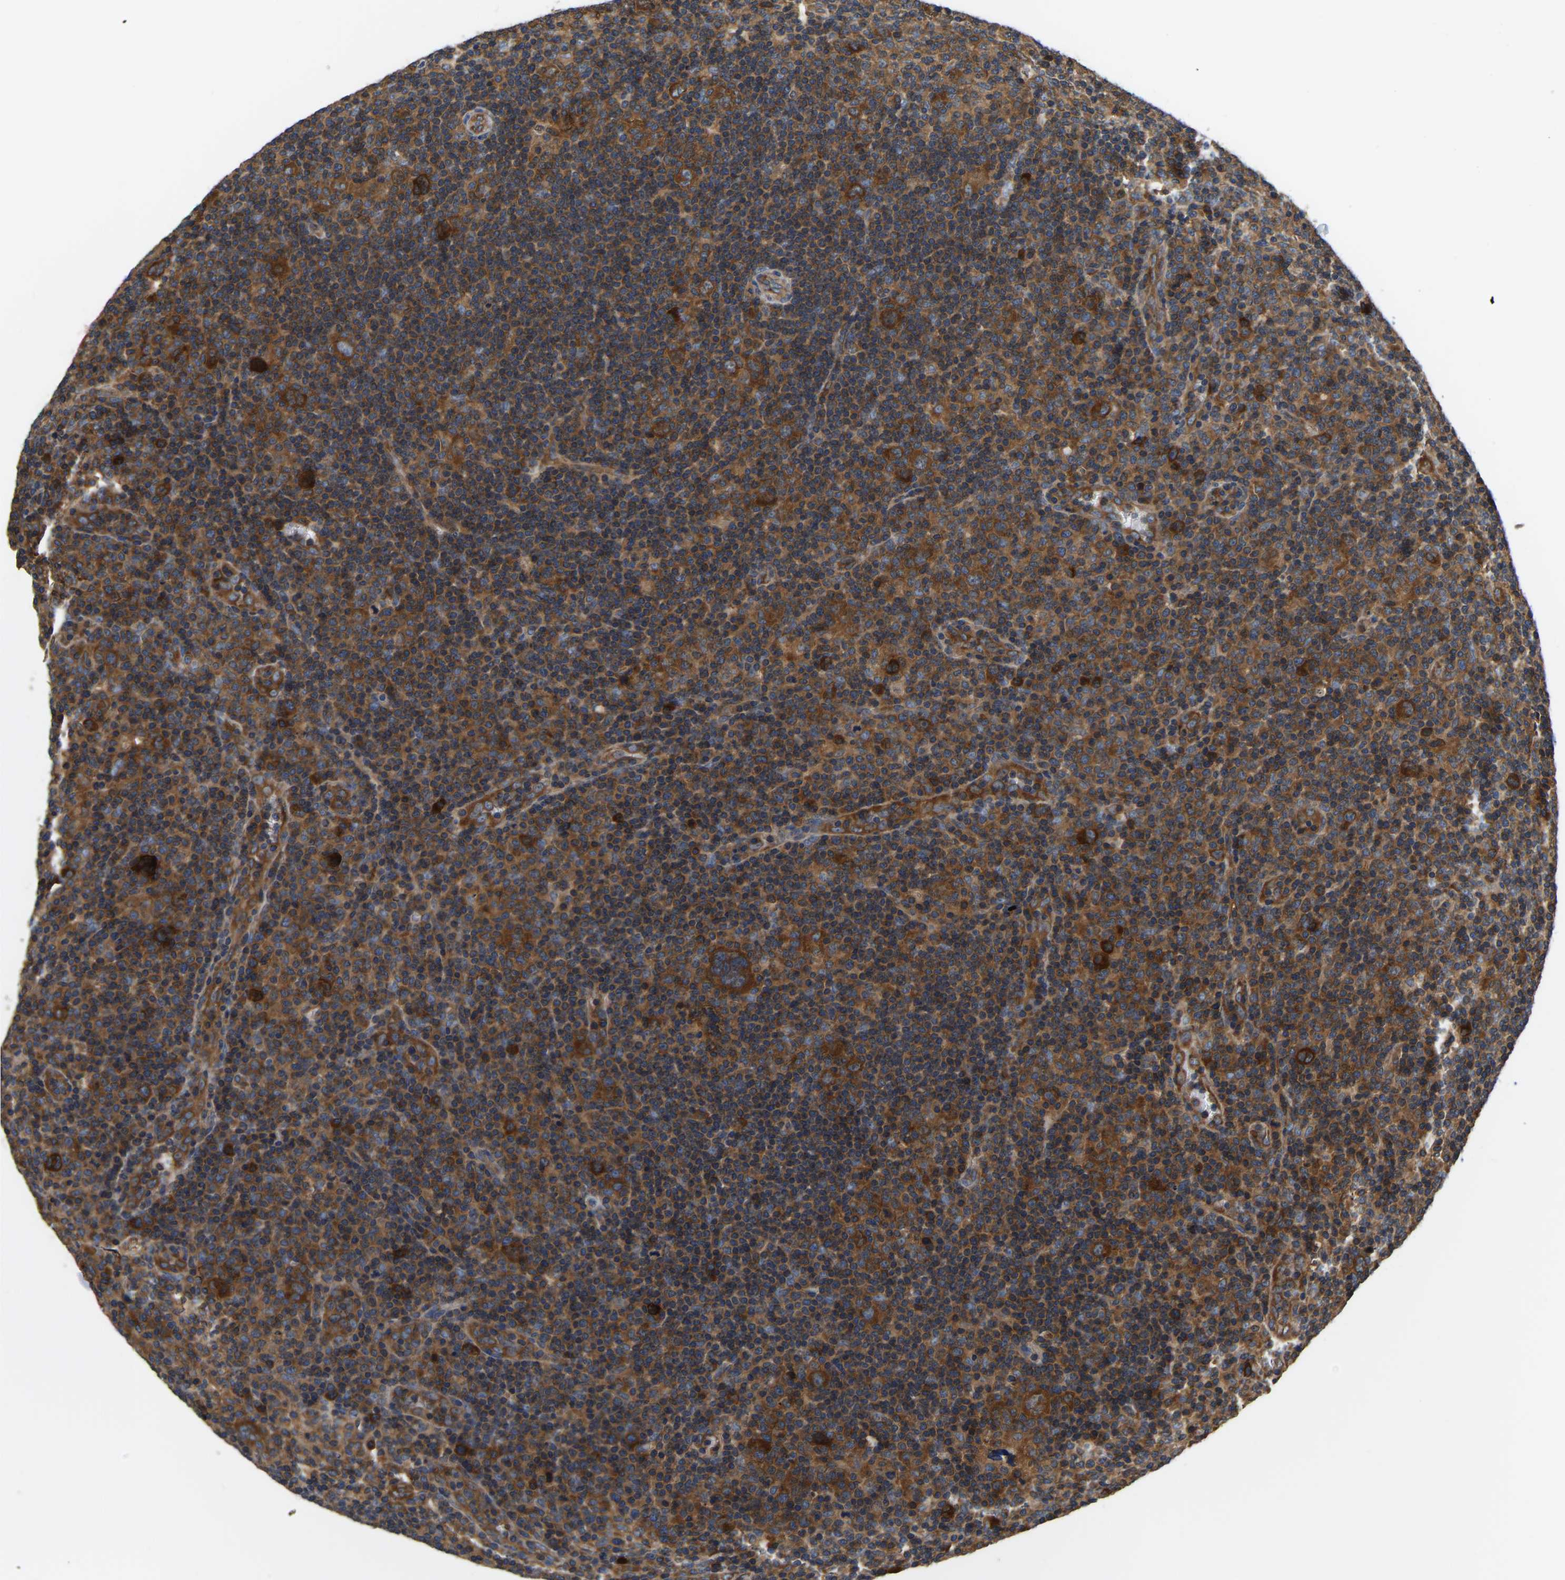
{"staining": {"intensity": "strong", "quantity": ">75%", "location": "cytoplasmic/membranous"}, "tissue": "lymphoma", "cell_type": "Tumor cells", "image_type": "cancer", "snomed": [{"axis": "morphology", "description": "Hodgkin's disease, NOS"}, {"axis": "topography", "description": "Lymph node"}], "caption": "Brown immunohistochemical staining in Hodgkin's disease displays strong cytoplasmic/membranous expression in about >75% of tumor cells.", "gene": "GARS1", "patient": {"sex": "female", "age": 57}}